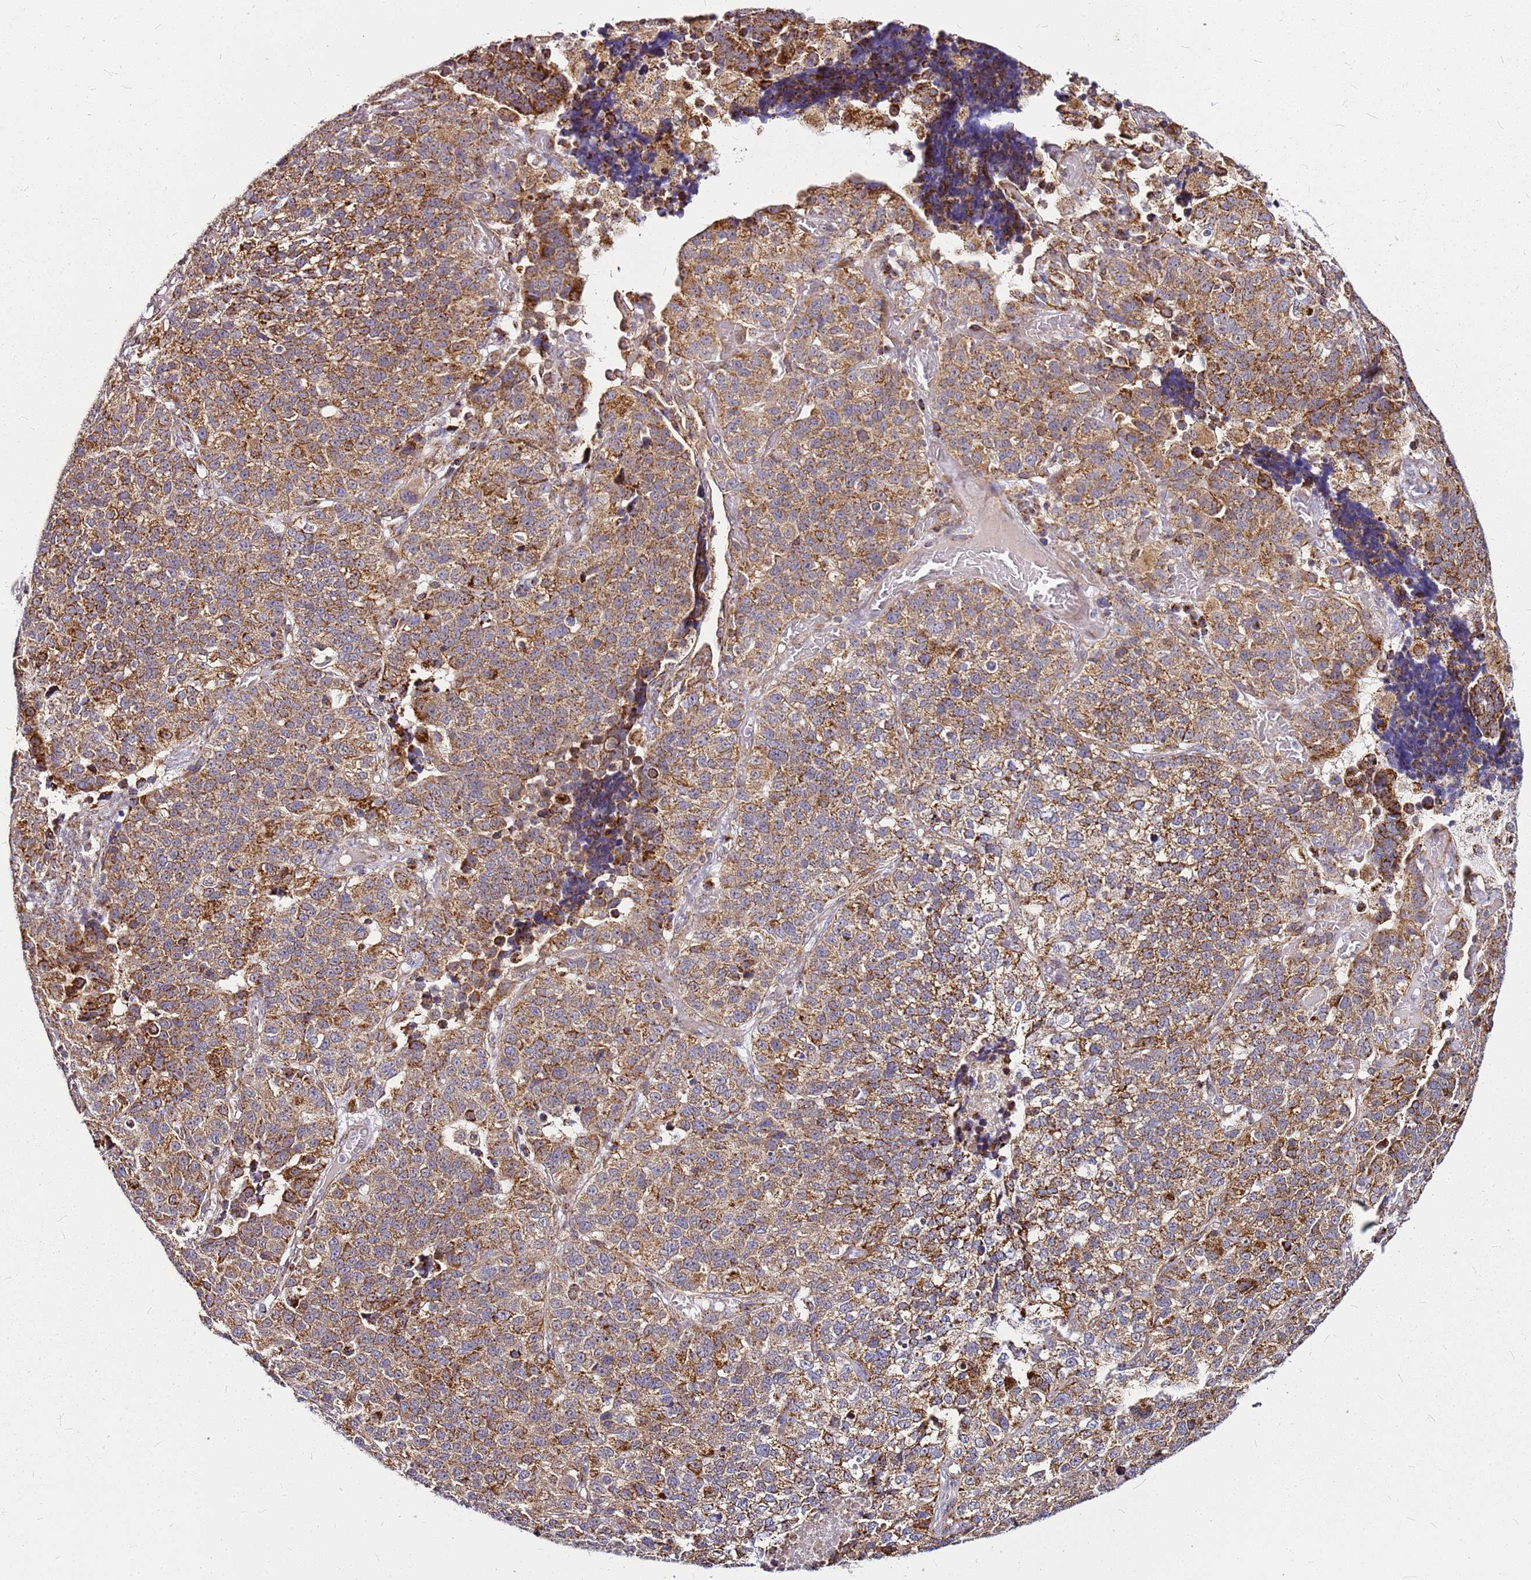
{"staining": {"intensity": "moderate", "quantity": ">75%", "location": "cytoplasmic/membranous"}, "tissue": "lung cancer", "cell_type": "Tumor cells", "image_type": "cancer", "snomed": [{"axis": "morphology", "description": "Adenocarcinoma, NOS"}, {"axis": "topography", "description": "Lung"}], "caption": "Immunohistochemical staining of human lung cancer shows medium levels of moderate cytoplasmic/membranous positivity in approximately >75% of tumor cells.", "gene": "OR51T1", "patient": {"sex": "male", "age": 49}}